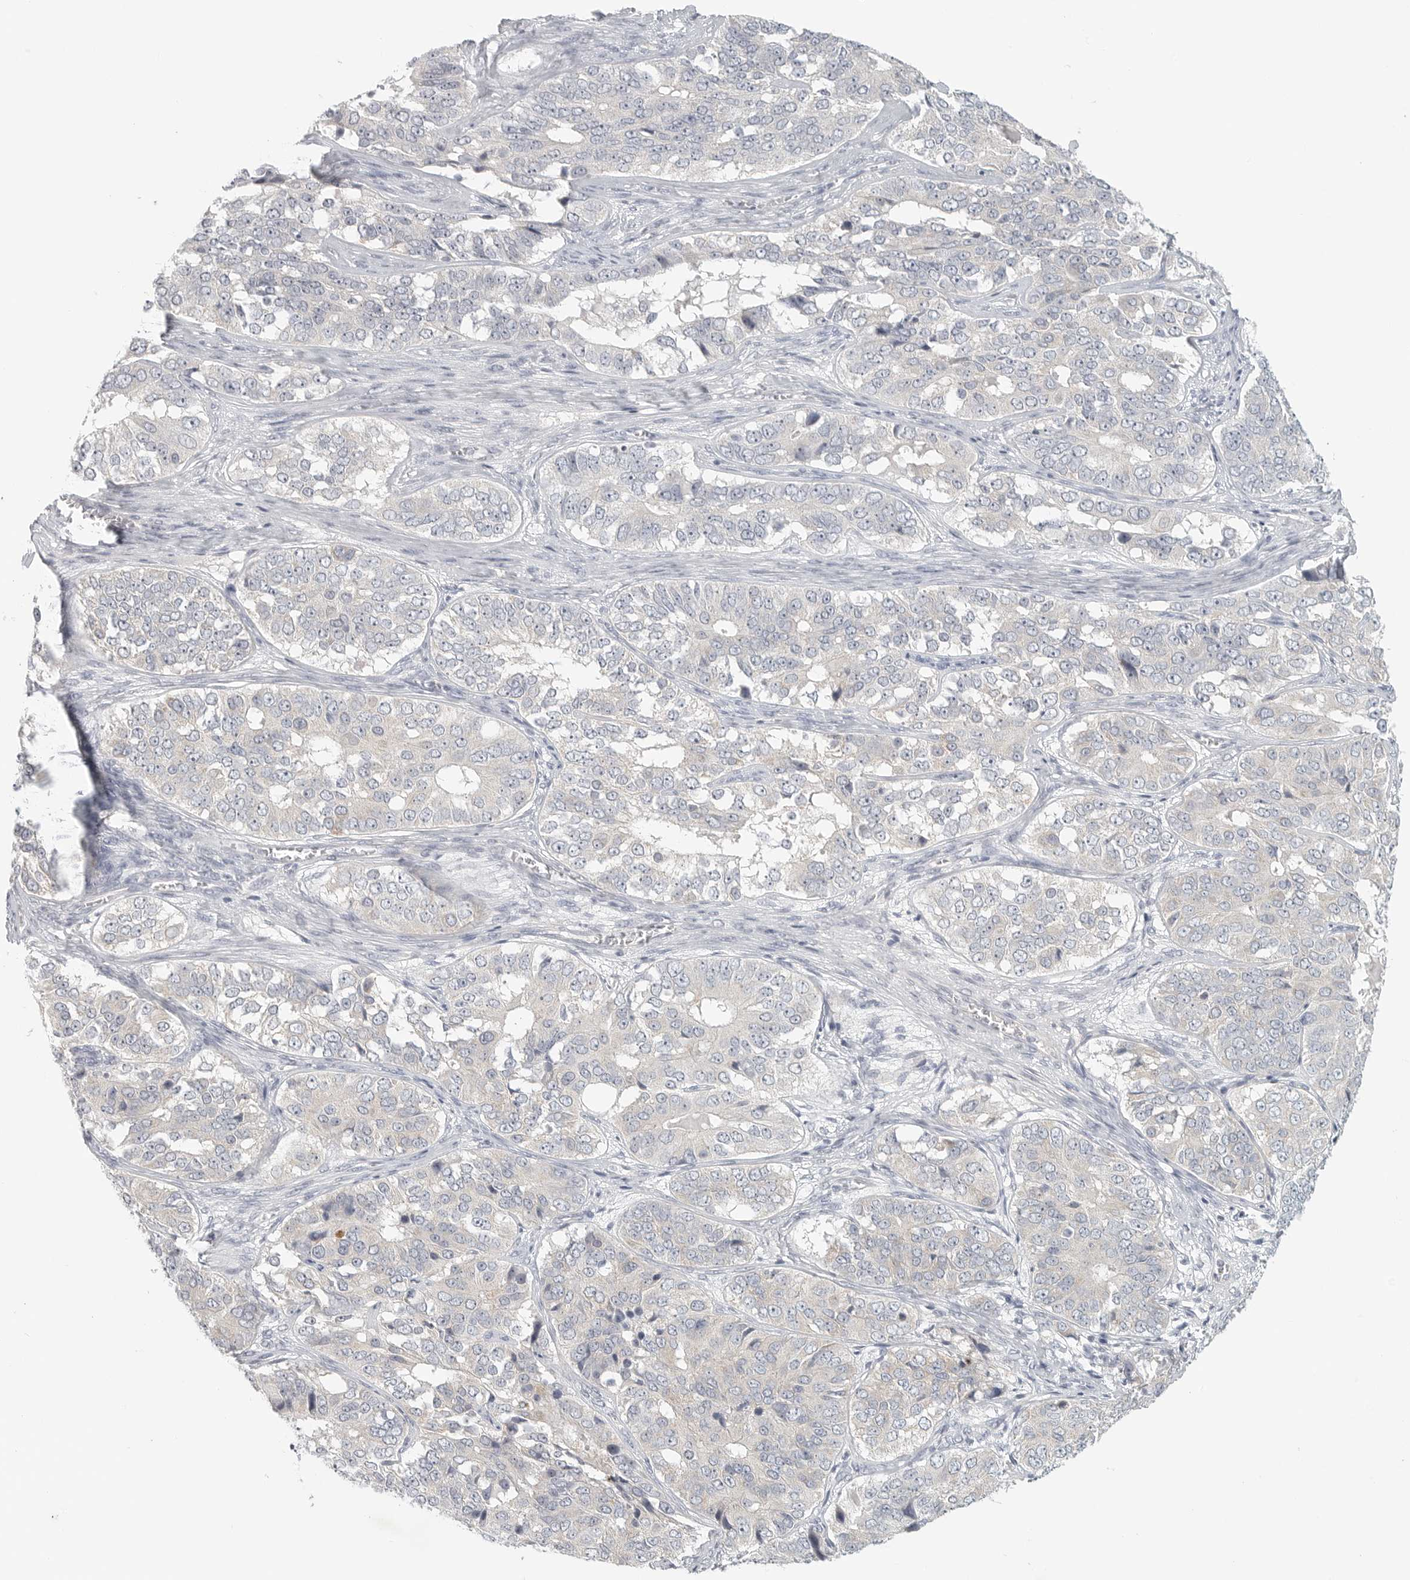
{"staining": {"intensity": "negative", "quantity": "none", "location": "none"}, "tissue": "ovarian cancer", "cell_type": "Tumor cells", "image_type": "cancer", "snomed": [{"axis": "morphology", "description": "Carcinoma, endometroid"}, {"axis": "topography", "description": "Ovary"}], "caption": "DAB (3,3'-diaminobenzidine) immunohistochemical staining of human ovarian cancer (endometroid carcinoma) shows no significant expression in tumor cells.", "gene": "SLC25A36", "patient": {"sex": "female", "age": 51}}